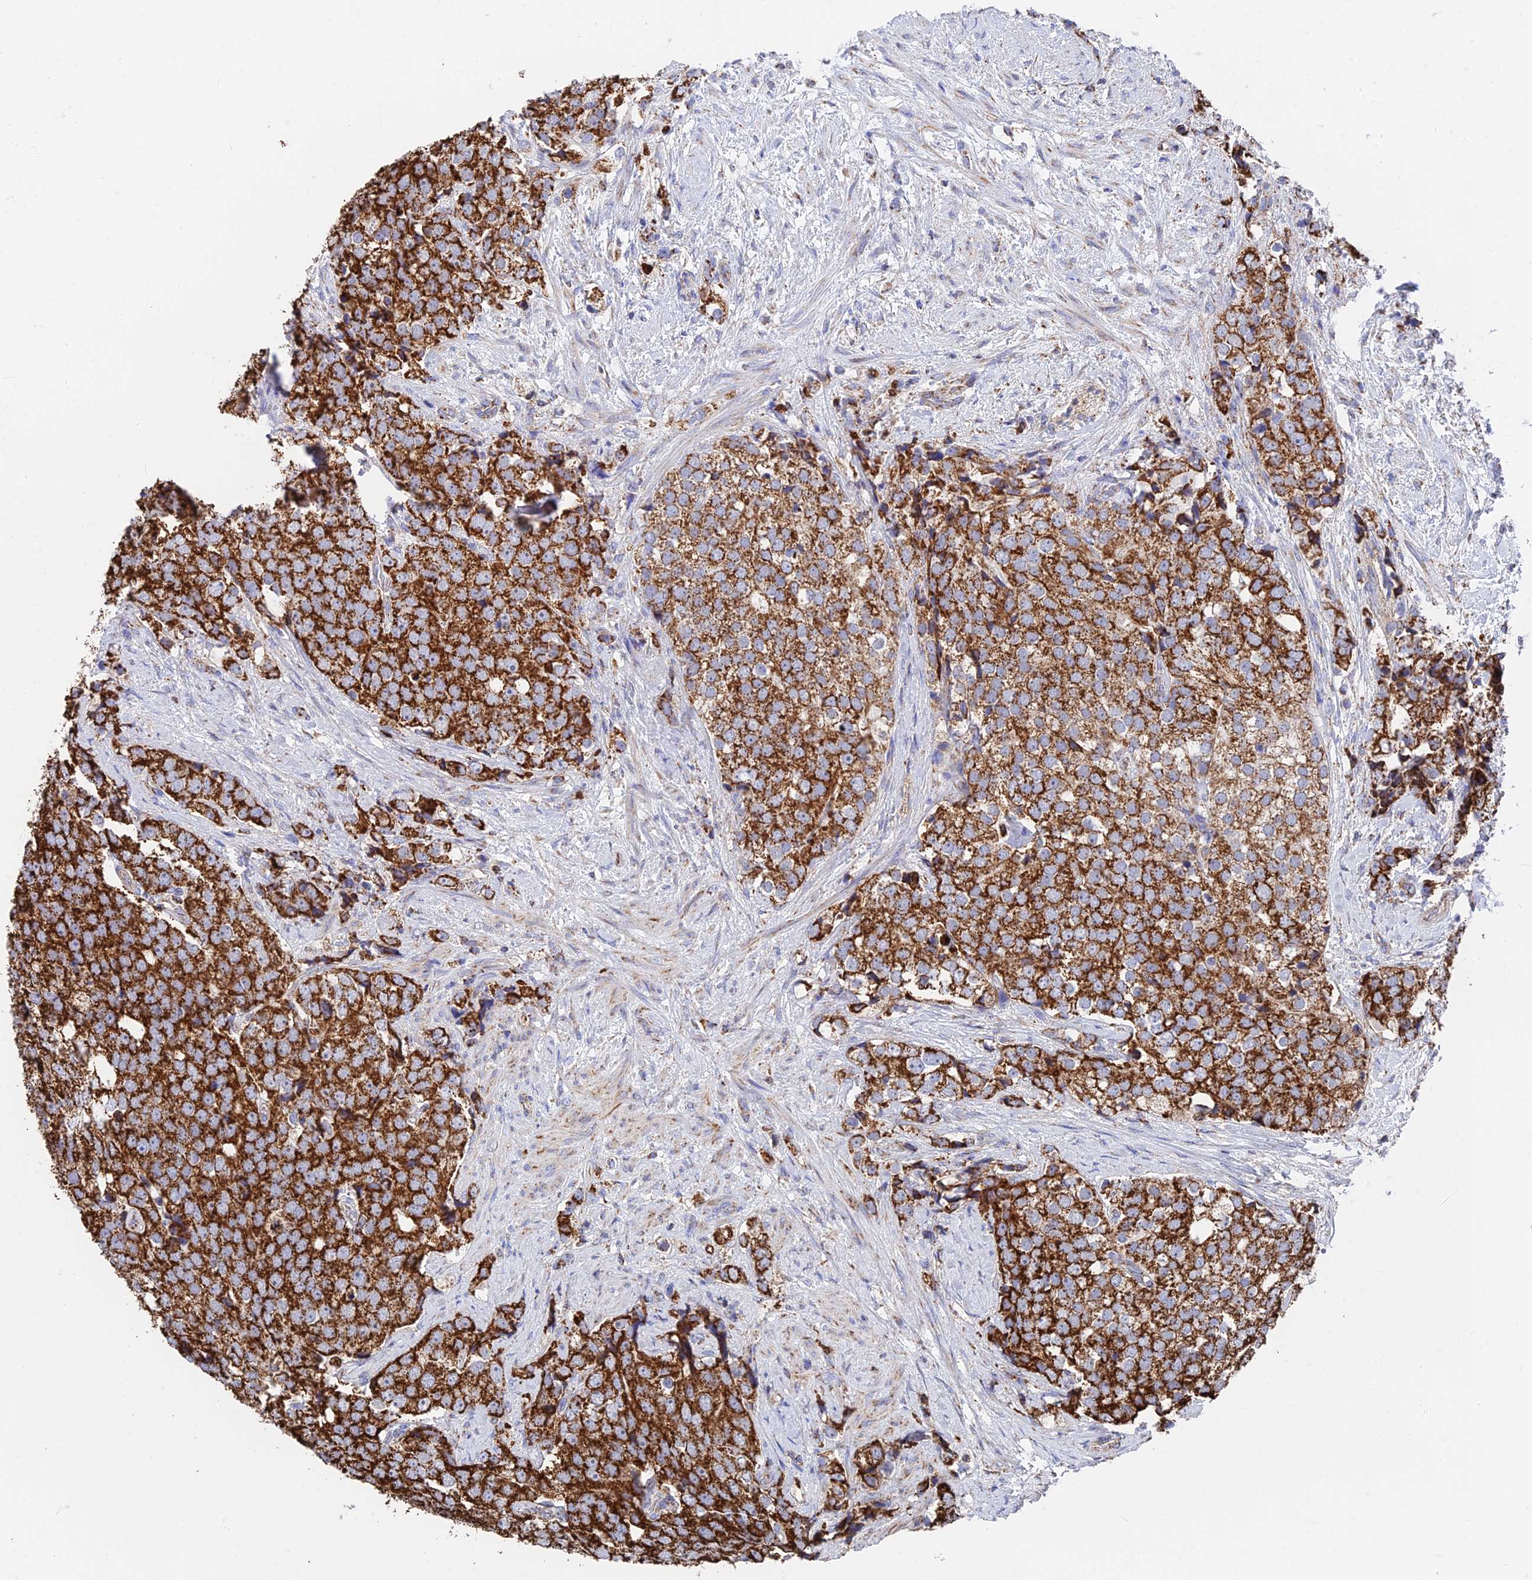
{"staining": {"intensity": "strong", "quantity": ">75%", "location": "cytoplasmic/membranous"}, "tissue": "prostate cancer", "cell_type": "Tumor cells", "image_type": "cancer", "snomed": [{"axis": "morphology", "description": "Adenocarcinoma, High grade"}, {"axis": "topography", "description": "Prostate"}], "caption": "A high-resolution histopathology image shows immunohistochemistry staining of prostate cancer (high-grade adenocarcinoma), which reveals strong cytoplasmic/membranous positivity in approximately >75% of tumor cells.", "gene": "HAUS8", "patient": {"sex": "male", "age": 49}}